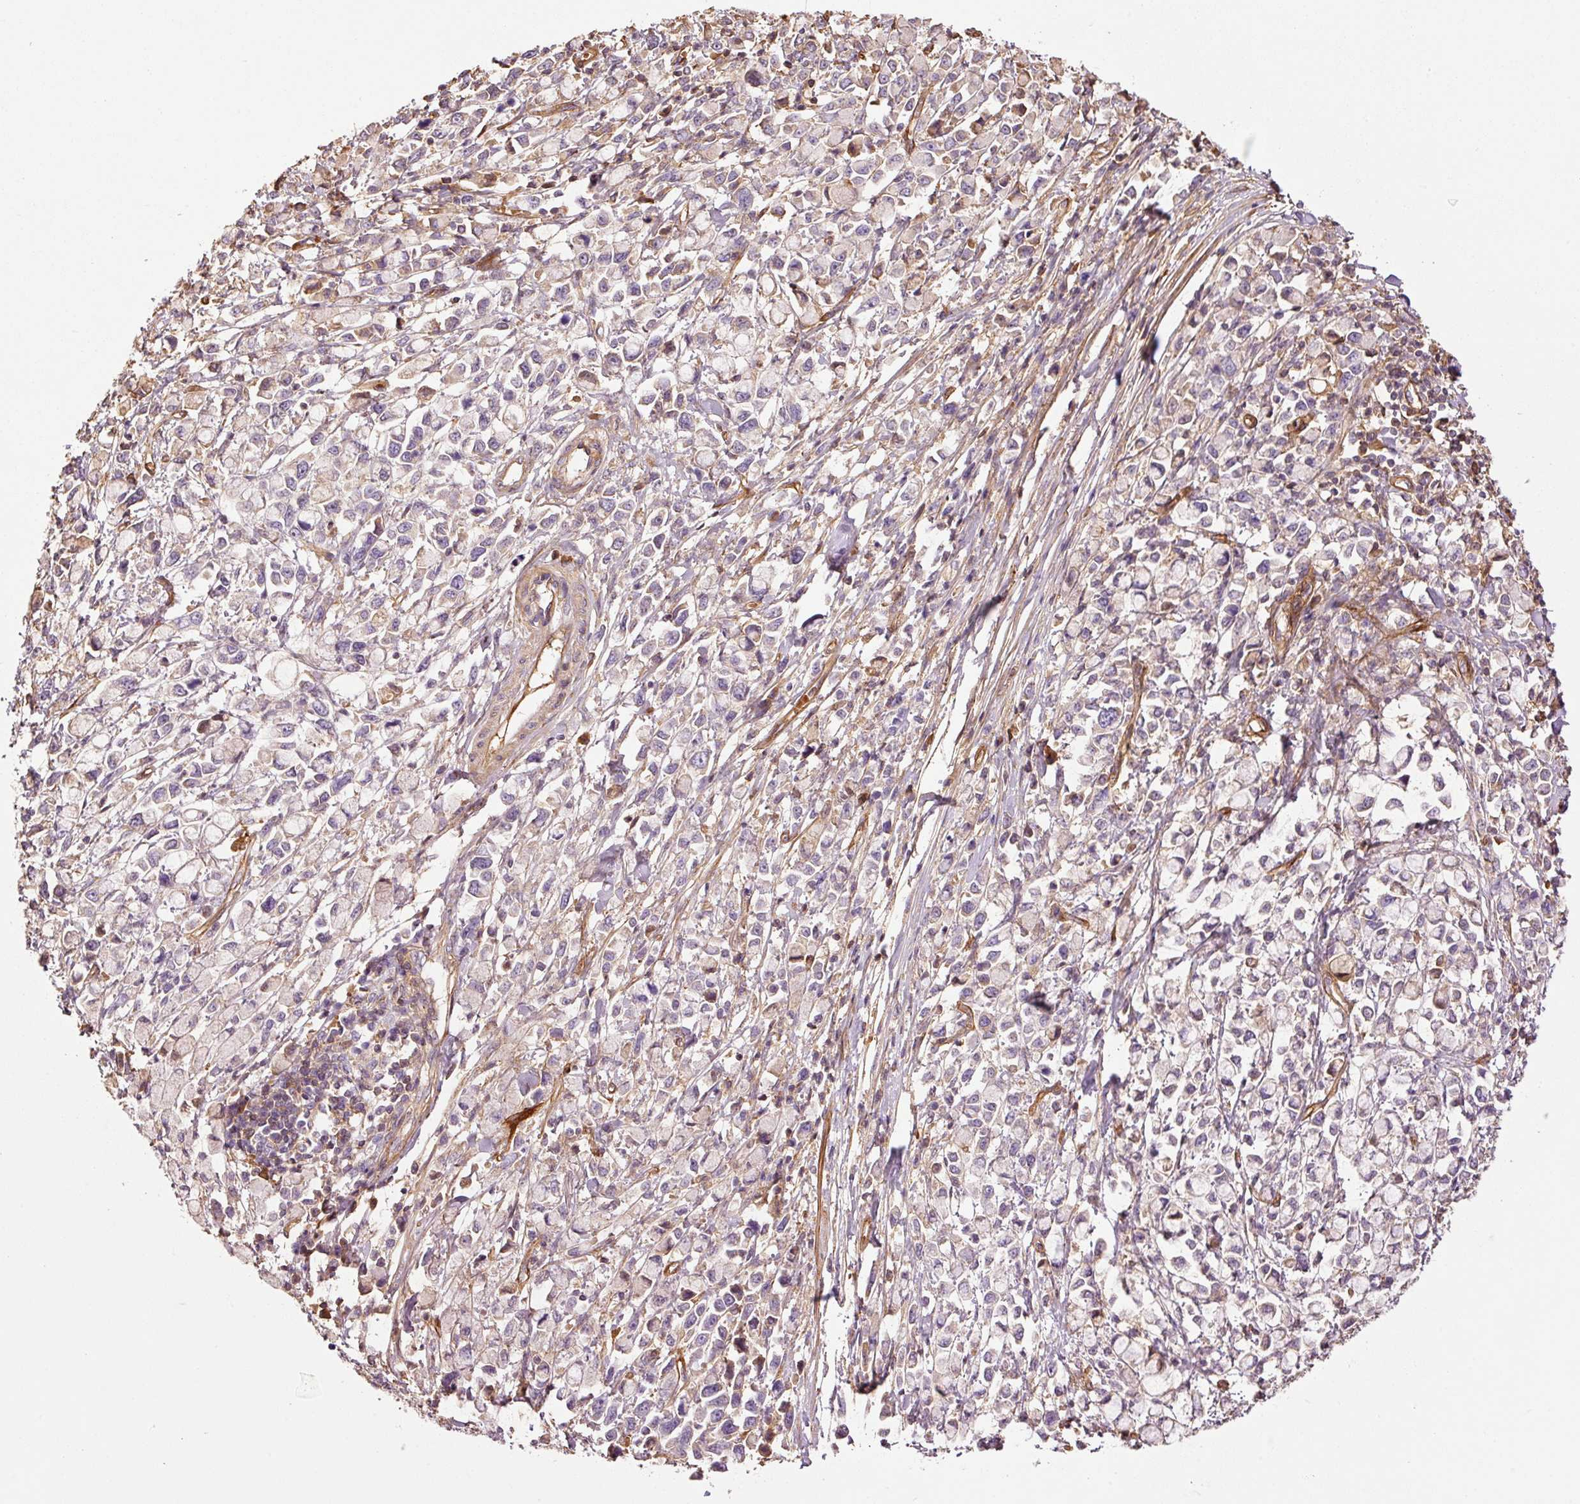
{"staining": {"intensity": "negative", "quantity": "none", "location": "none"}, "tissue": "stomach cancer", "cell_type": "Tumor cells", "image_type": "cancer", "snomed": [{"axis": "morphology", "description": "Adenocarcinoma, NOS"}, {"axis": "topography", "description": "Stomach"}], "caption": "This is an IHC histopathology image of human stomach cancer. There is no positivity in tumor cells.", "gene": "NID2", "patient": {"sex": "female", "age": 81}}